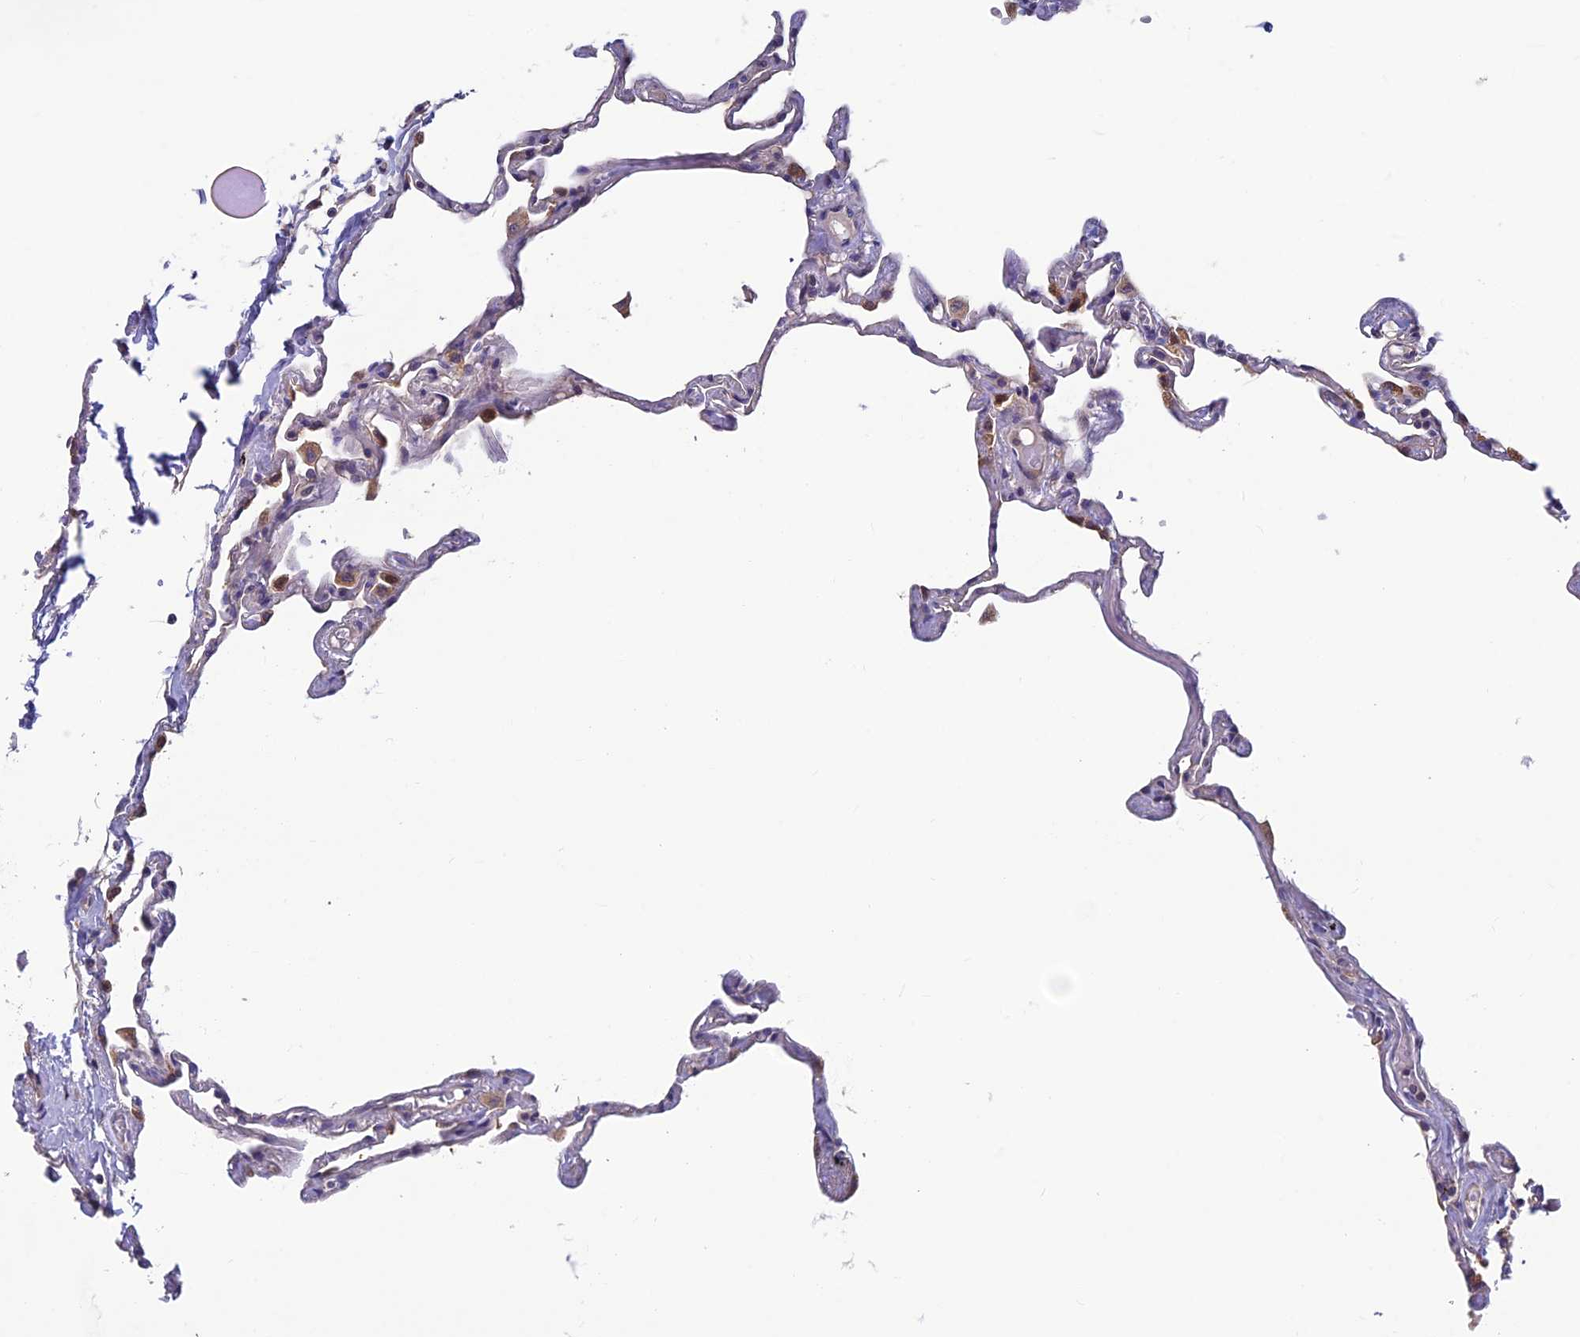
{"staining": {"intensity": "weak", "quantity": "<25%", "location": "cytoplasmic/membranous"}, "tissue": "lung", "cell_type": "Alveolar cells", "image_type": "normal", "snomed": [{"axis": "morphology", "description": "Normal tissue, NOS"}, {"axis": "topography", "description": "Lung"}], "caption": "This is an immunohistochemistry (IHC) image of benign human lung. There is no positivity in alveolar cells.", "gene": "HECA", "patient": {"sex": "female", "age": 67}}